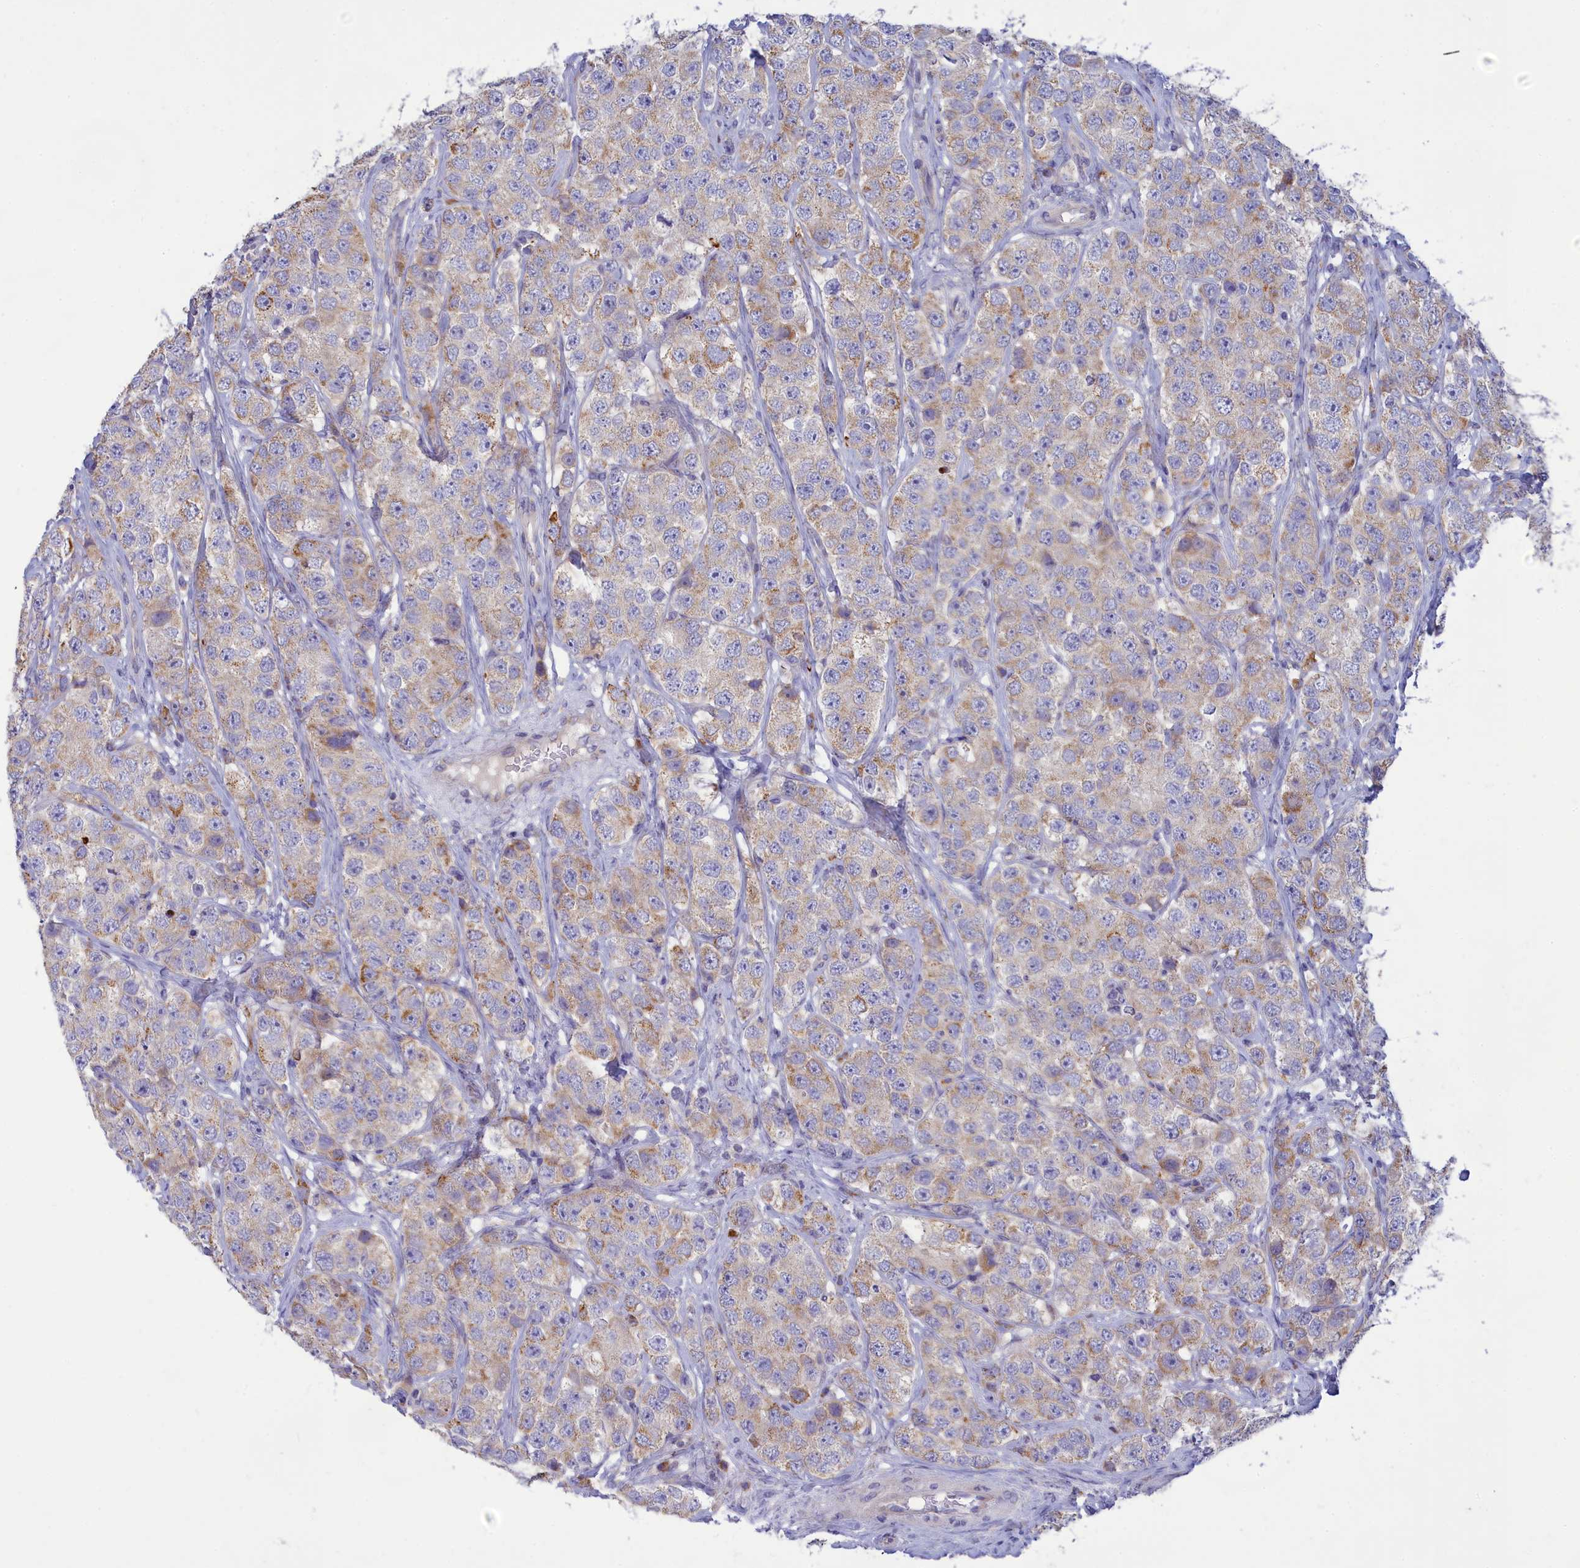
{"staining": {"intensity": "moderate", "quantity": "25%-75%", "location": "cytoplasmic/membranous"}, "tissue": "testis cancer", "cell_type": "Tumor cells", "image_type": "cancer", "snomed": [{"axis": "morphology", "description": "Seminoma, NOS"}, {"axis": "topography", "description": "Testis"}], "caption": "Testis cancer stained for a protein shows moderate cytoplasmic/membranous positivity in tumor cells.", "gene": "TMEM30B", "patient": {"sex": "male", "age": 28}}